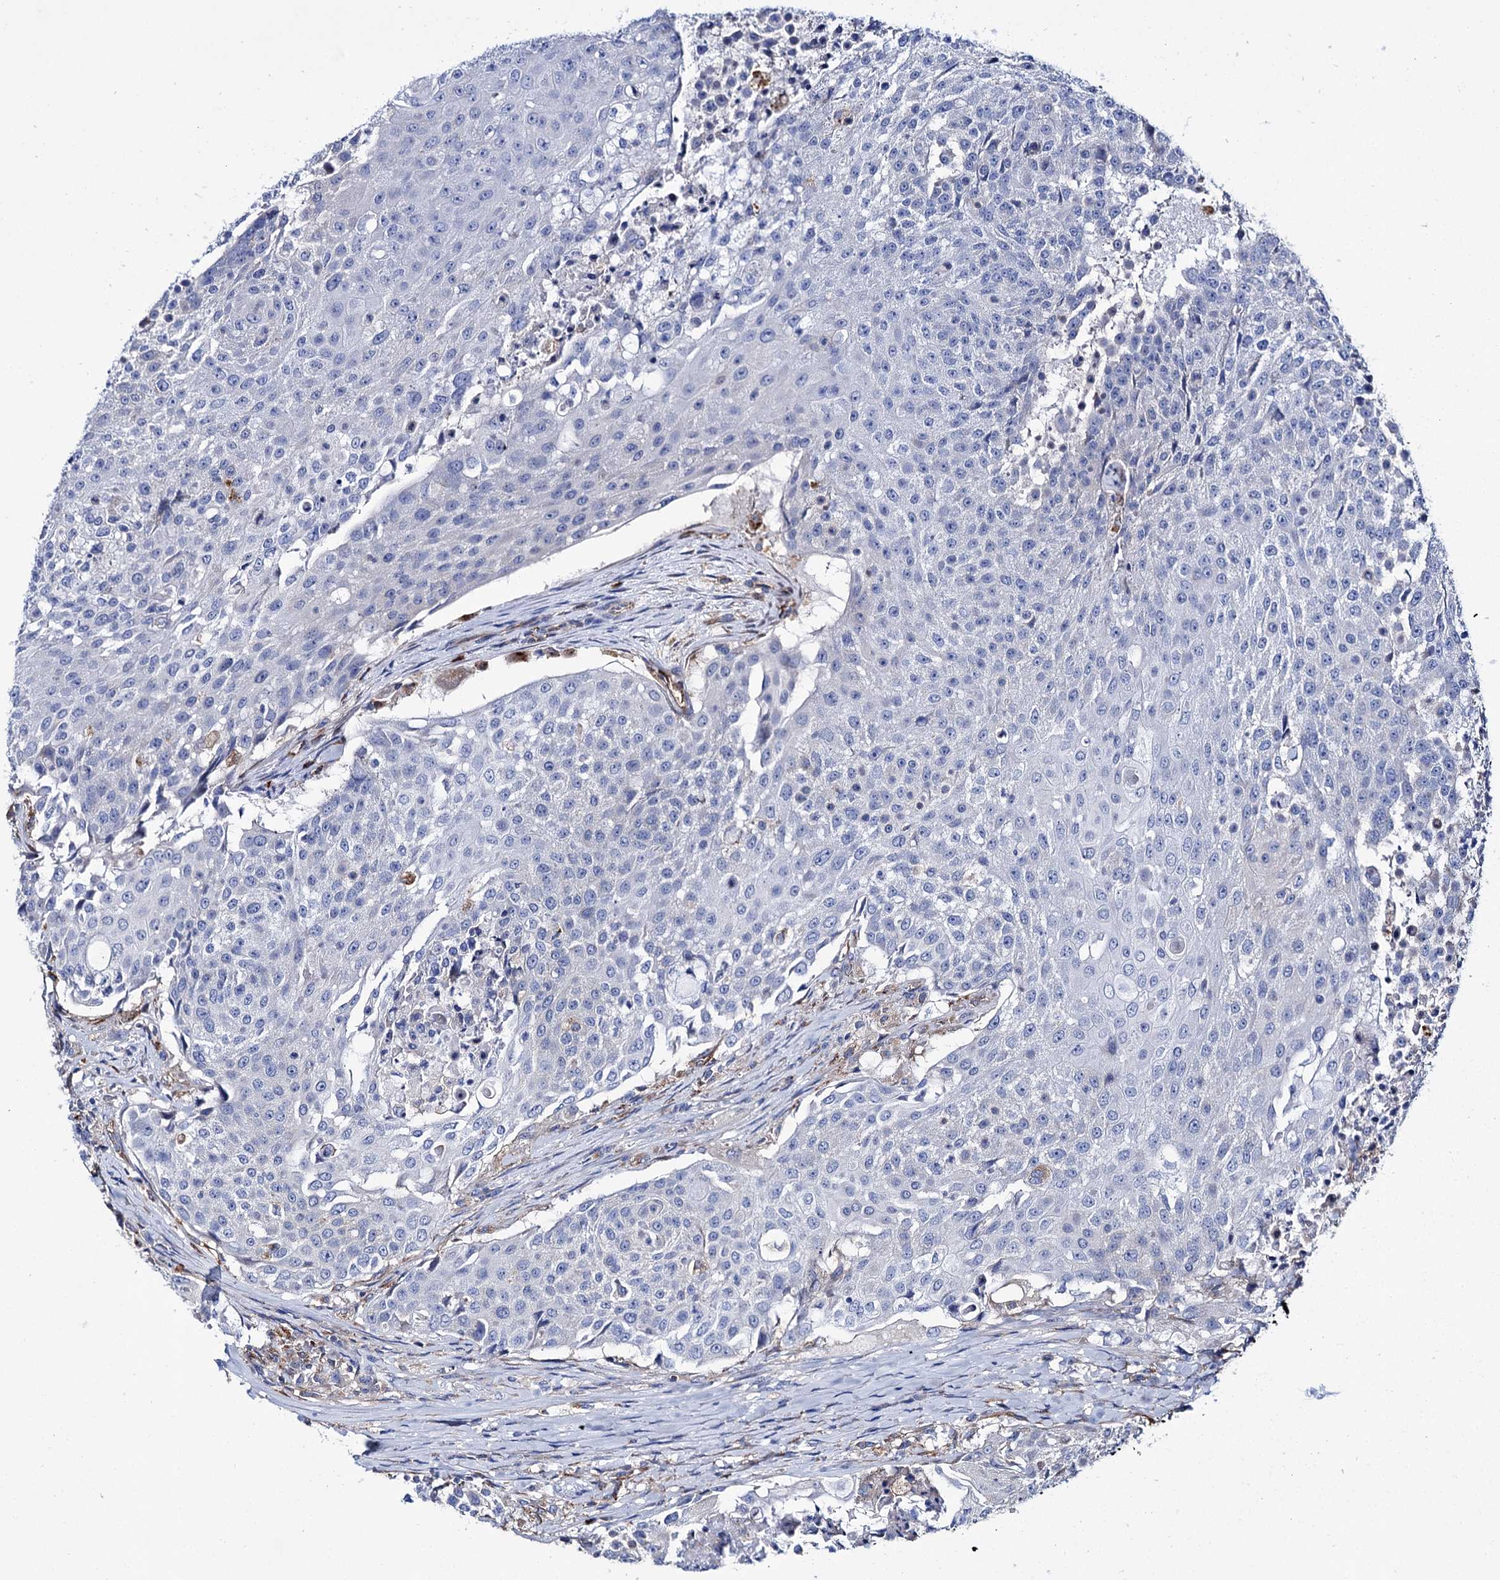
{"staining": {"intensity": "negative", "quantity": "none", "location": "none"}, "tissue": "urothelial cancer", "cell_type": "Tumor cells", "image_type": "cancer", "snomed": [{"axis": "morphology", "description": "Urothelial carcinoma, High grade"}, {"axis": "topography", "description": "Urinary bladder"}], "caption": "Protein analysis of high-grade urothelial carcinoma reveals no significant positivity in tumor cells.", "gene": "SCPEP1", "patient": {"sex": "female", "age": 63}}